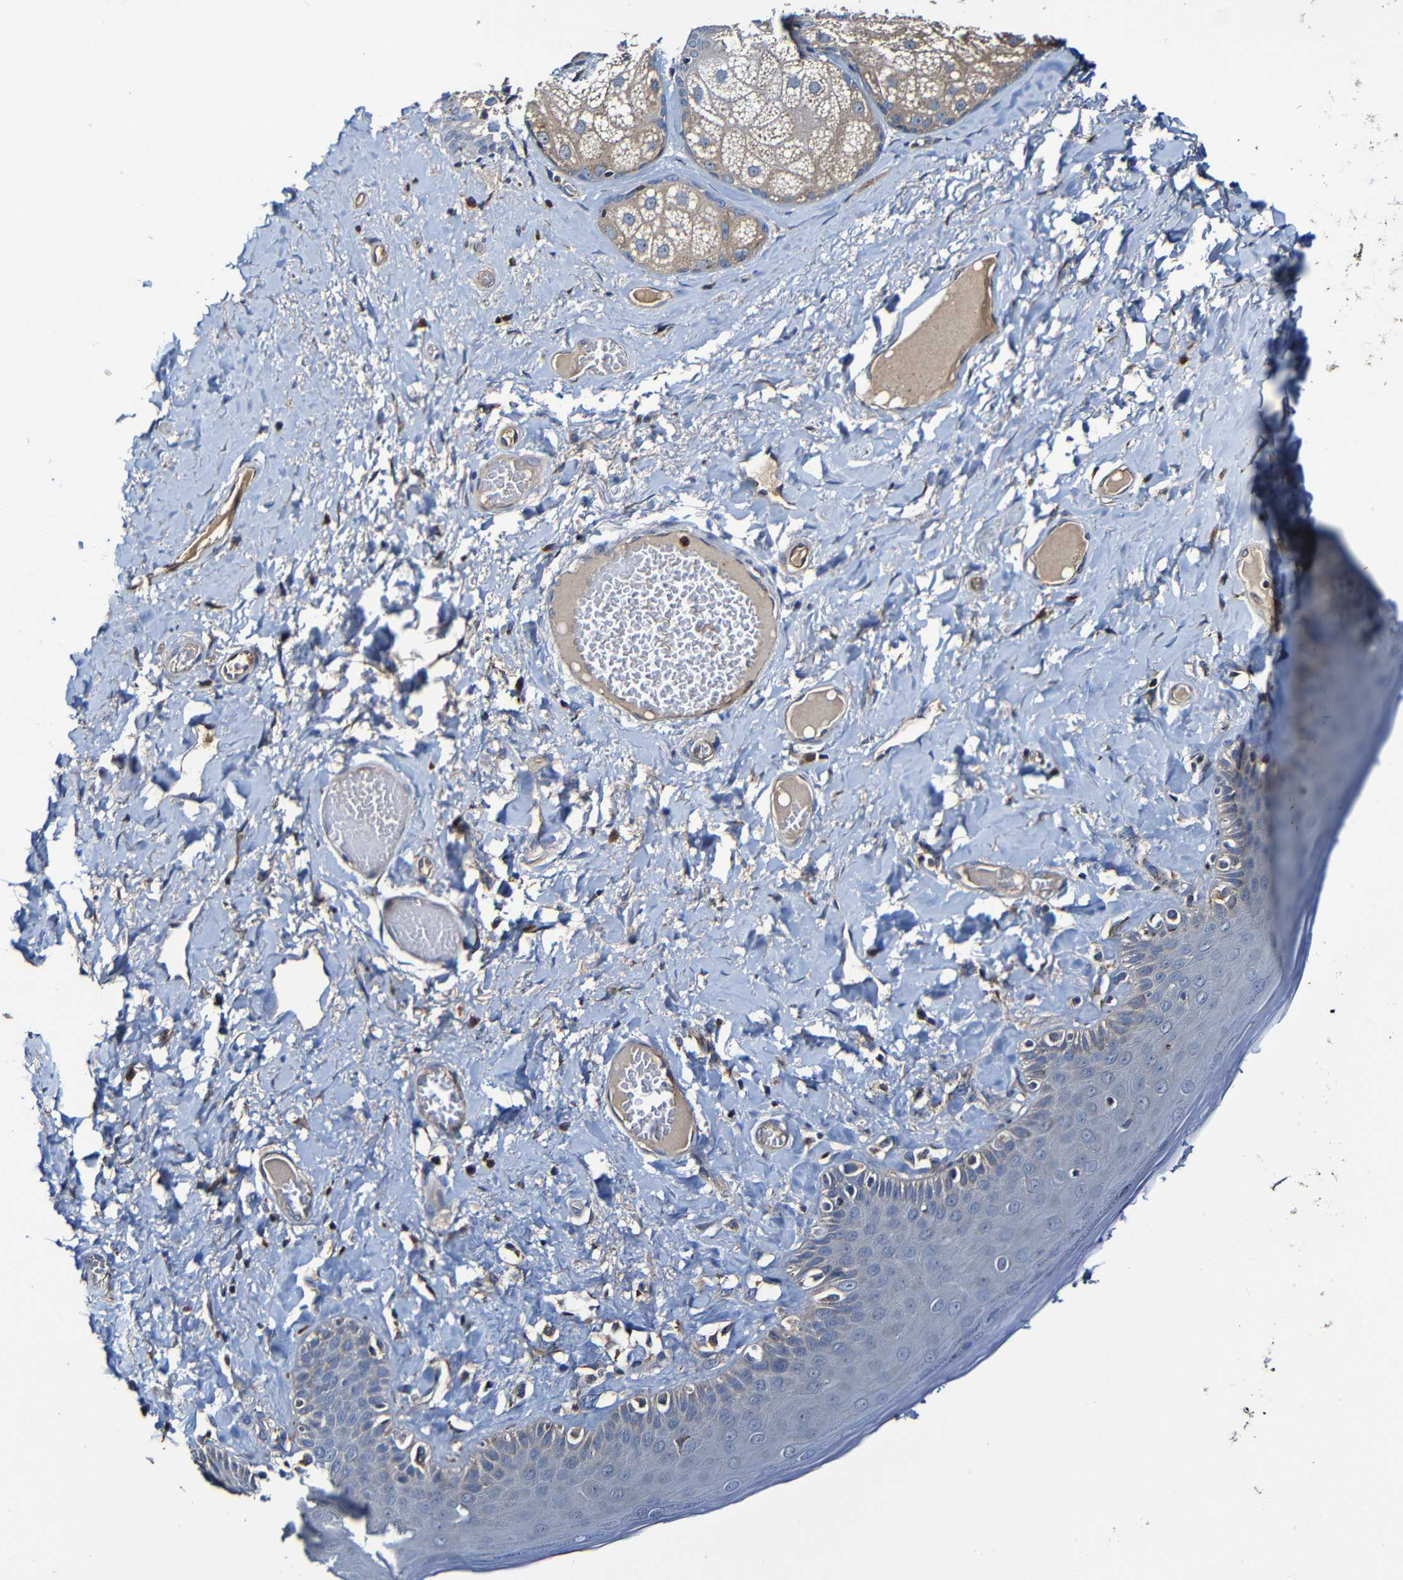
{"staining": {"intensity": "weak", "quantity": "<25%", "location": "cytoplasmic/membranous"}, "tissue": "skin", "cell_type": "Epidermal cells", "image_type": "normal", "snomed": [{"axis": "morphology", "description": "Normal tissue, NOS"}, {"axis": "topography", "description": "Anal"}], "caption": "A high-resolution image shows immunohistochemistry staining of normal skin, which displays no significant positivity in epidermal cells.", "gene": "ADAM15", "patient": {"sex": "male", "age": 69}}